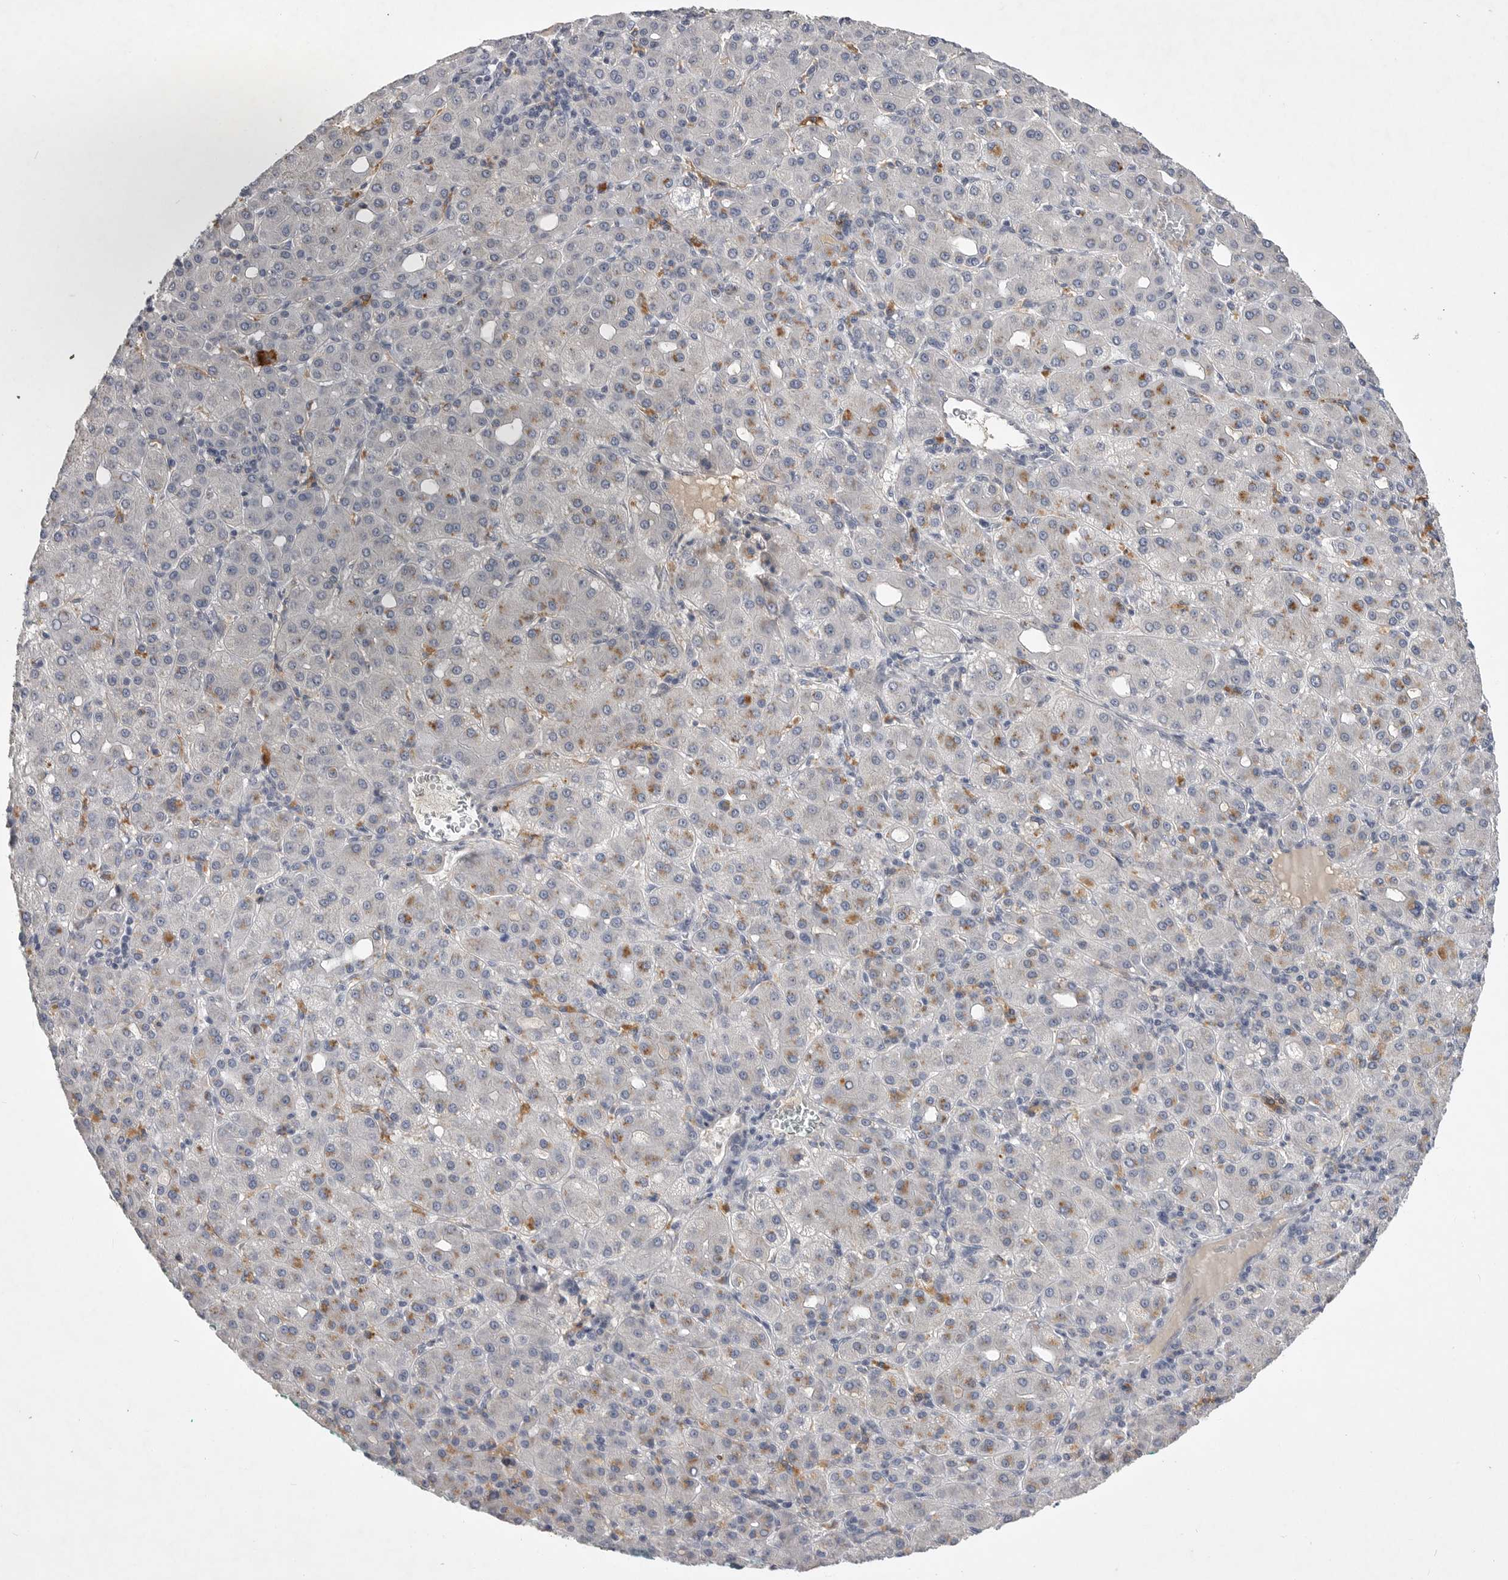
{"staining": {"intensity": "moderate", "quantity": "<25%", "location": "cytoplasmic/membranous"}, "tissue": "liver cancer", "cell_type": "Tumor cells", "image_type": "cancer", "snomed": [{"axis": "morphology", "description": "Carcinoma, Hepatocellular, NOS"}, {"axis": "topography", "description": "Liver"}], "caption": "The micrograph displays a brown stain indicating the presence of a protein in the cytoplasmic/membranous of tumor cells in hepatocellular carcinoma (liver).", "gene": "ITGAD", "patient": {"sex": "male", "age": 65}}